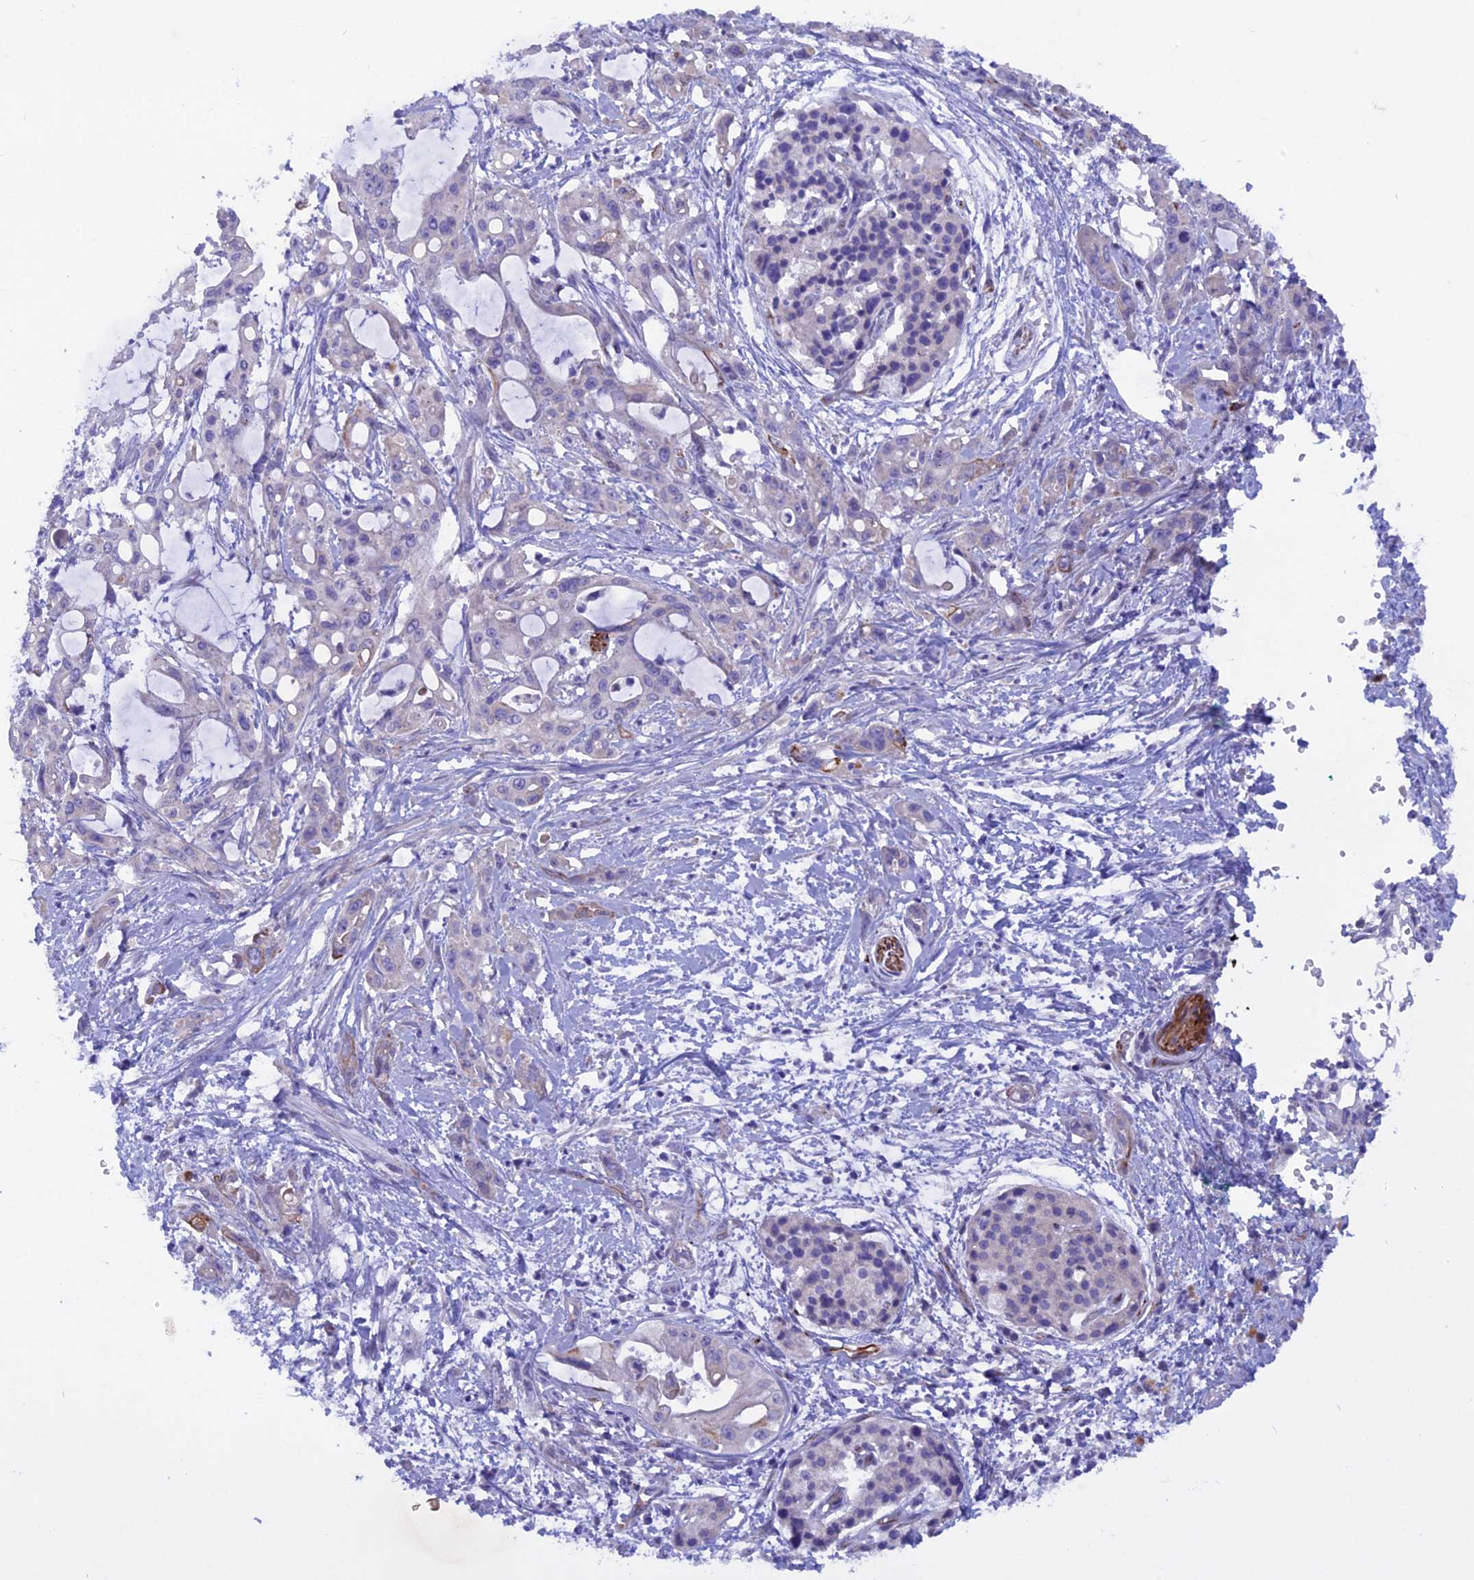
{"staining": {"intensity": "negative", "quantity": "none", "location": "none"}, "tissue": "pancreatic cancer", "cell_type": "Tumor cells", "image_type": "cancer", "snomed": [{"axis": "morphology", "description": "Adenocarcinoma, NOS"}, {"axis": "topography", "description": "Pancreas"}], "caption": "Immunohistochemistry of pancreatic adenocarcinoma reveals no expression in tumor cells.", "gene": "TMEM138", "patient": {"sex": "male", "age": 68}}